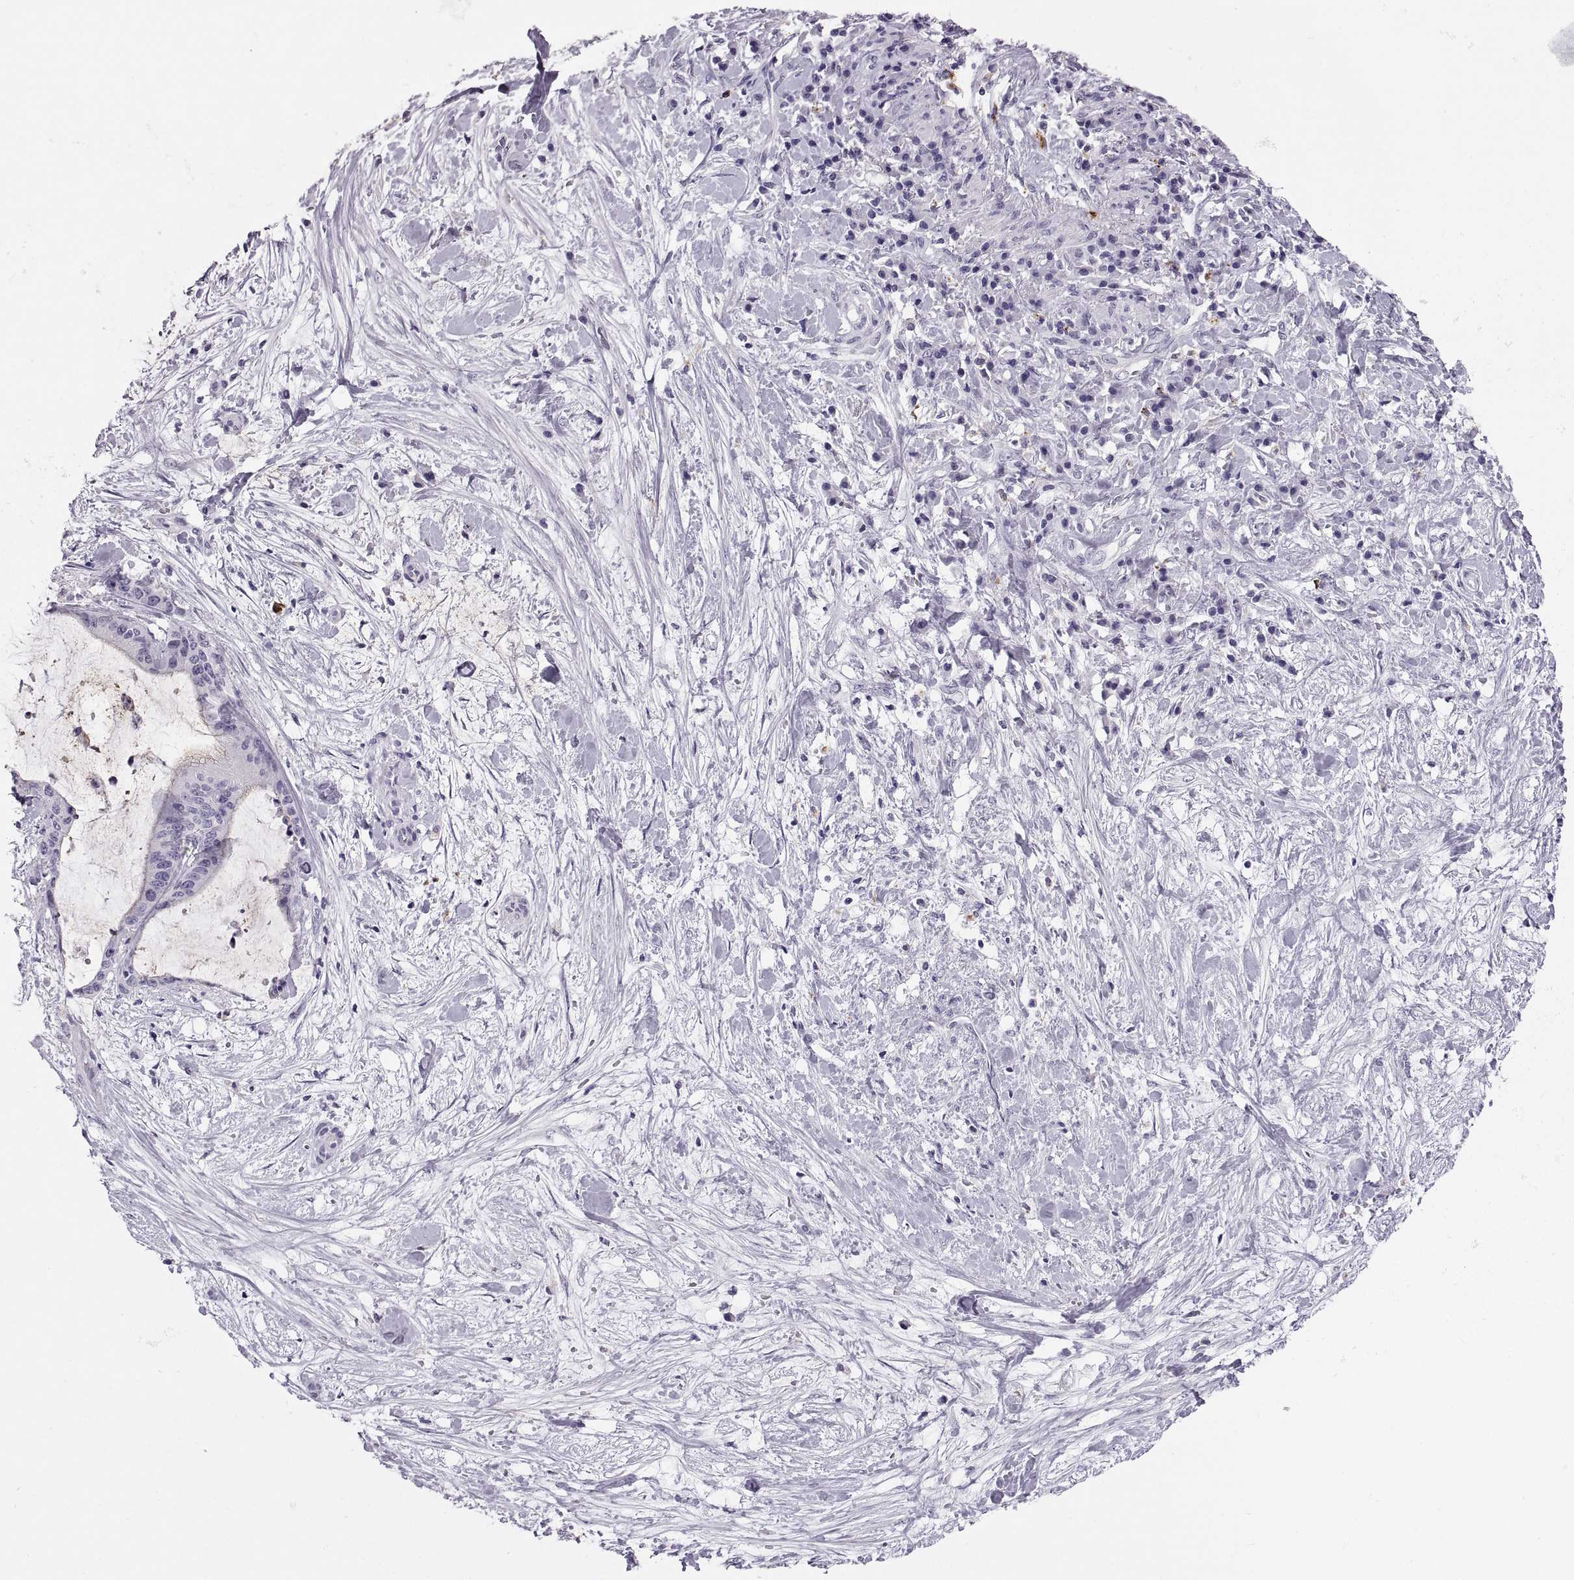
{"staining": {"intensity": "negative", "quantity": "none", "location": "none"}, "tissue": "liver cancer", "cell_type": "Tumor cells", "image_type": "cancer", "snomed": [{"axis": "morphology", "description": "Cholangiocarcinoma"}, {"axis": "topography", "description": "Liver"}], "caption": "An IHC histopathology image of liver cancer is shown. There is no staining in tumor cells of liver cancer.", "gene": "QRICH2", "patient": {"sex": "female", "age": 73}}